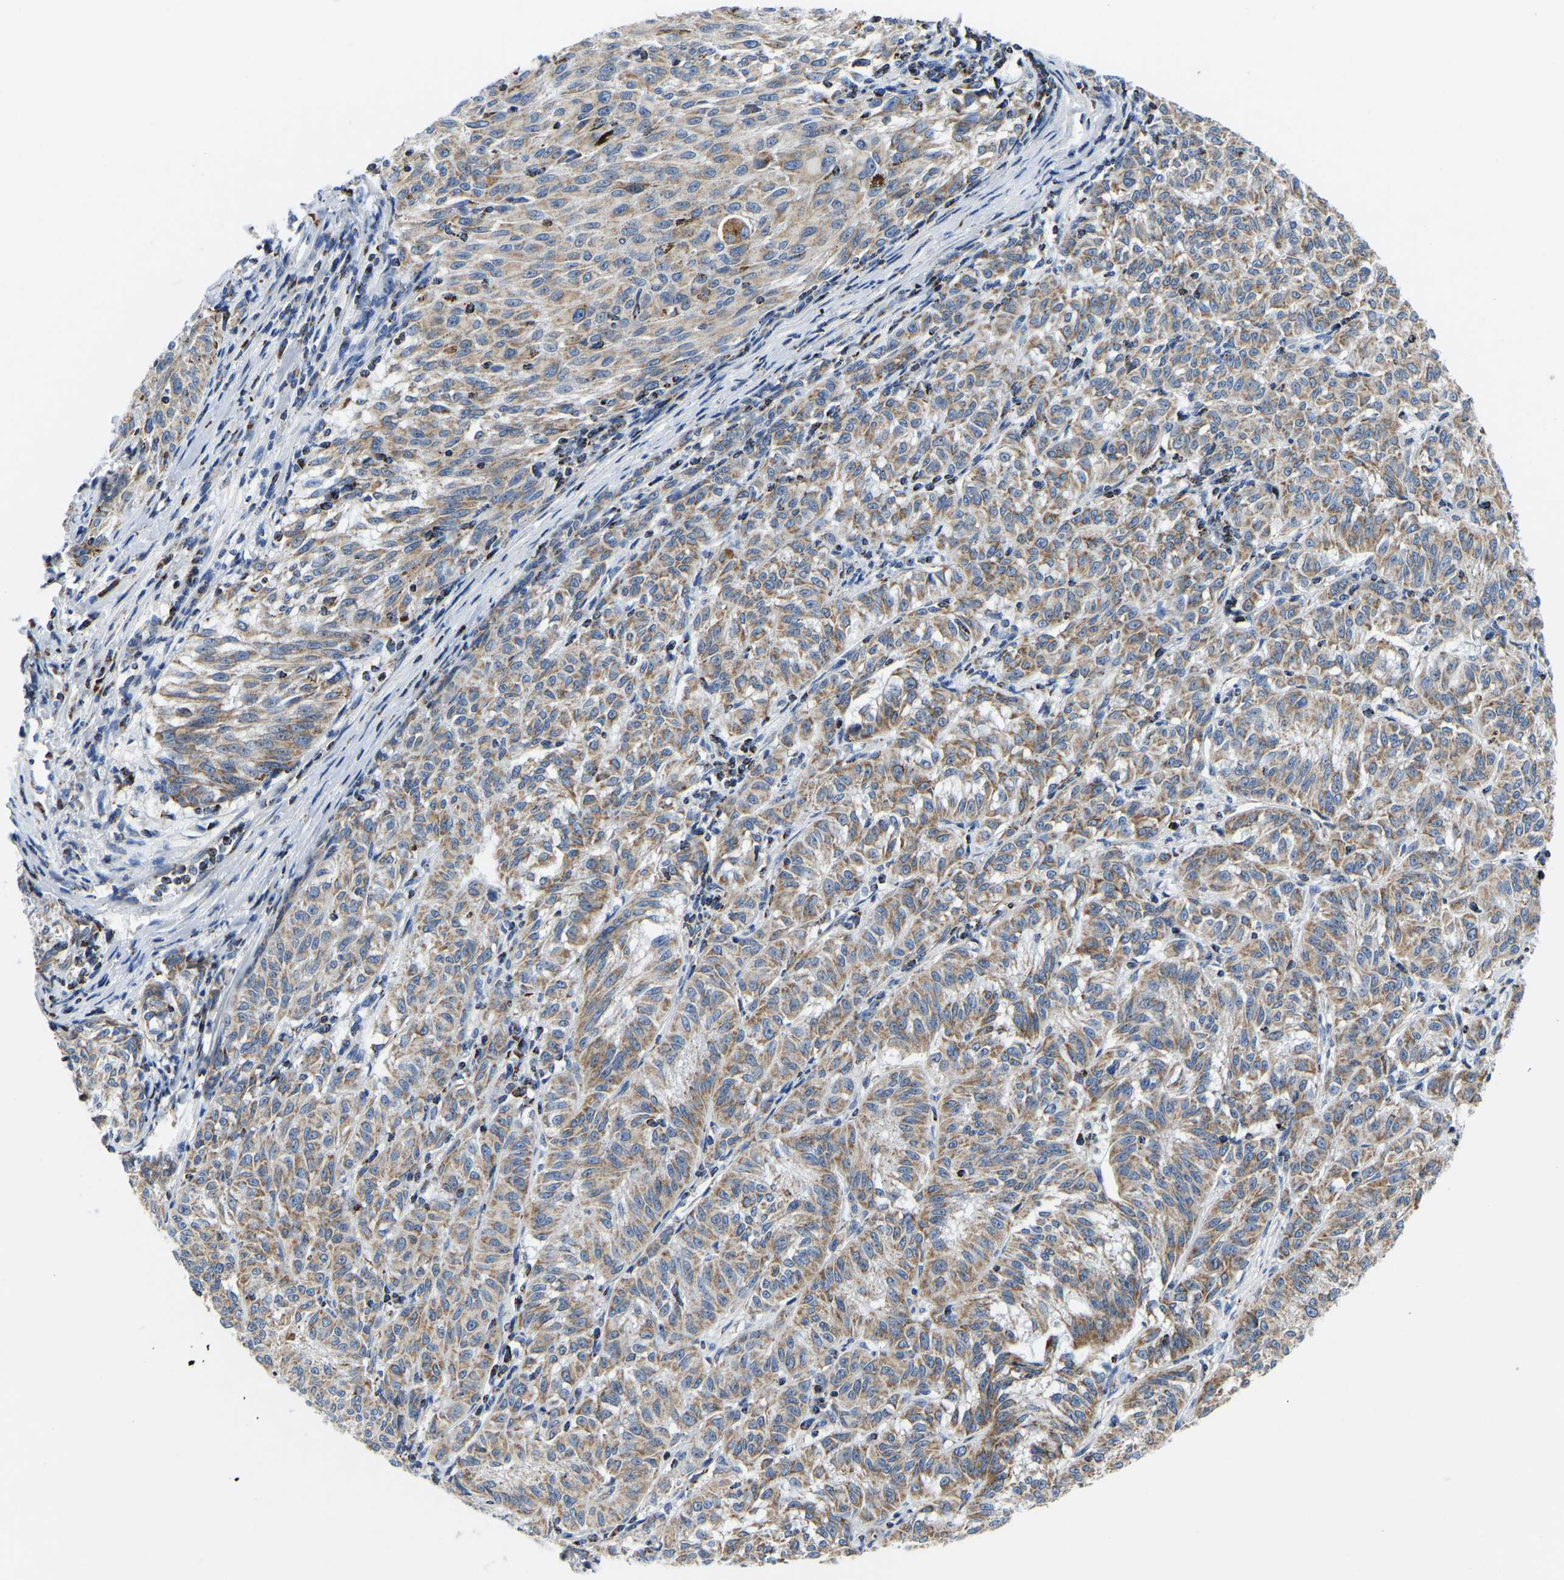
{"staining": {"intensity": "moderate", "quantity": ">75%", "location": "cytoplasmic/membranous"}, "tissue": "melanoma", "cell_type": "Tumor cells", "image_type": "cancer", "snomed": [{"axis": "morphology", "description": "Malignant melanoma, NOS"}, {"axis": "topography", "description": "Skin"}], "caption": "Melanoma stained with DAB (3,3'-diaminobenzidine) immunohistochemistry shows medium levels of moderate cytoplasmic/membranous positivity in approximately >75% of tumor cells.", "gene": "SFXN1", "patient": {"sex": "female", "age": 72}}